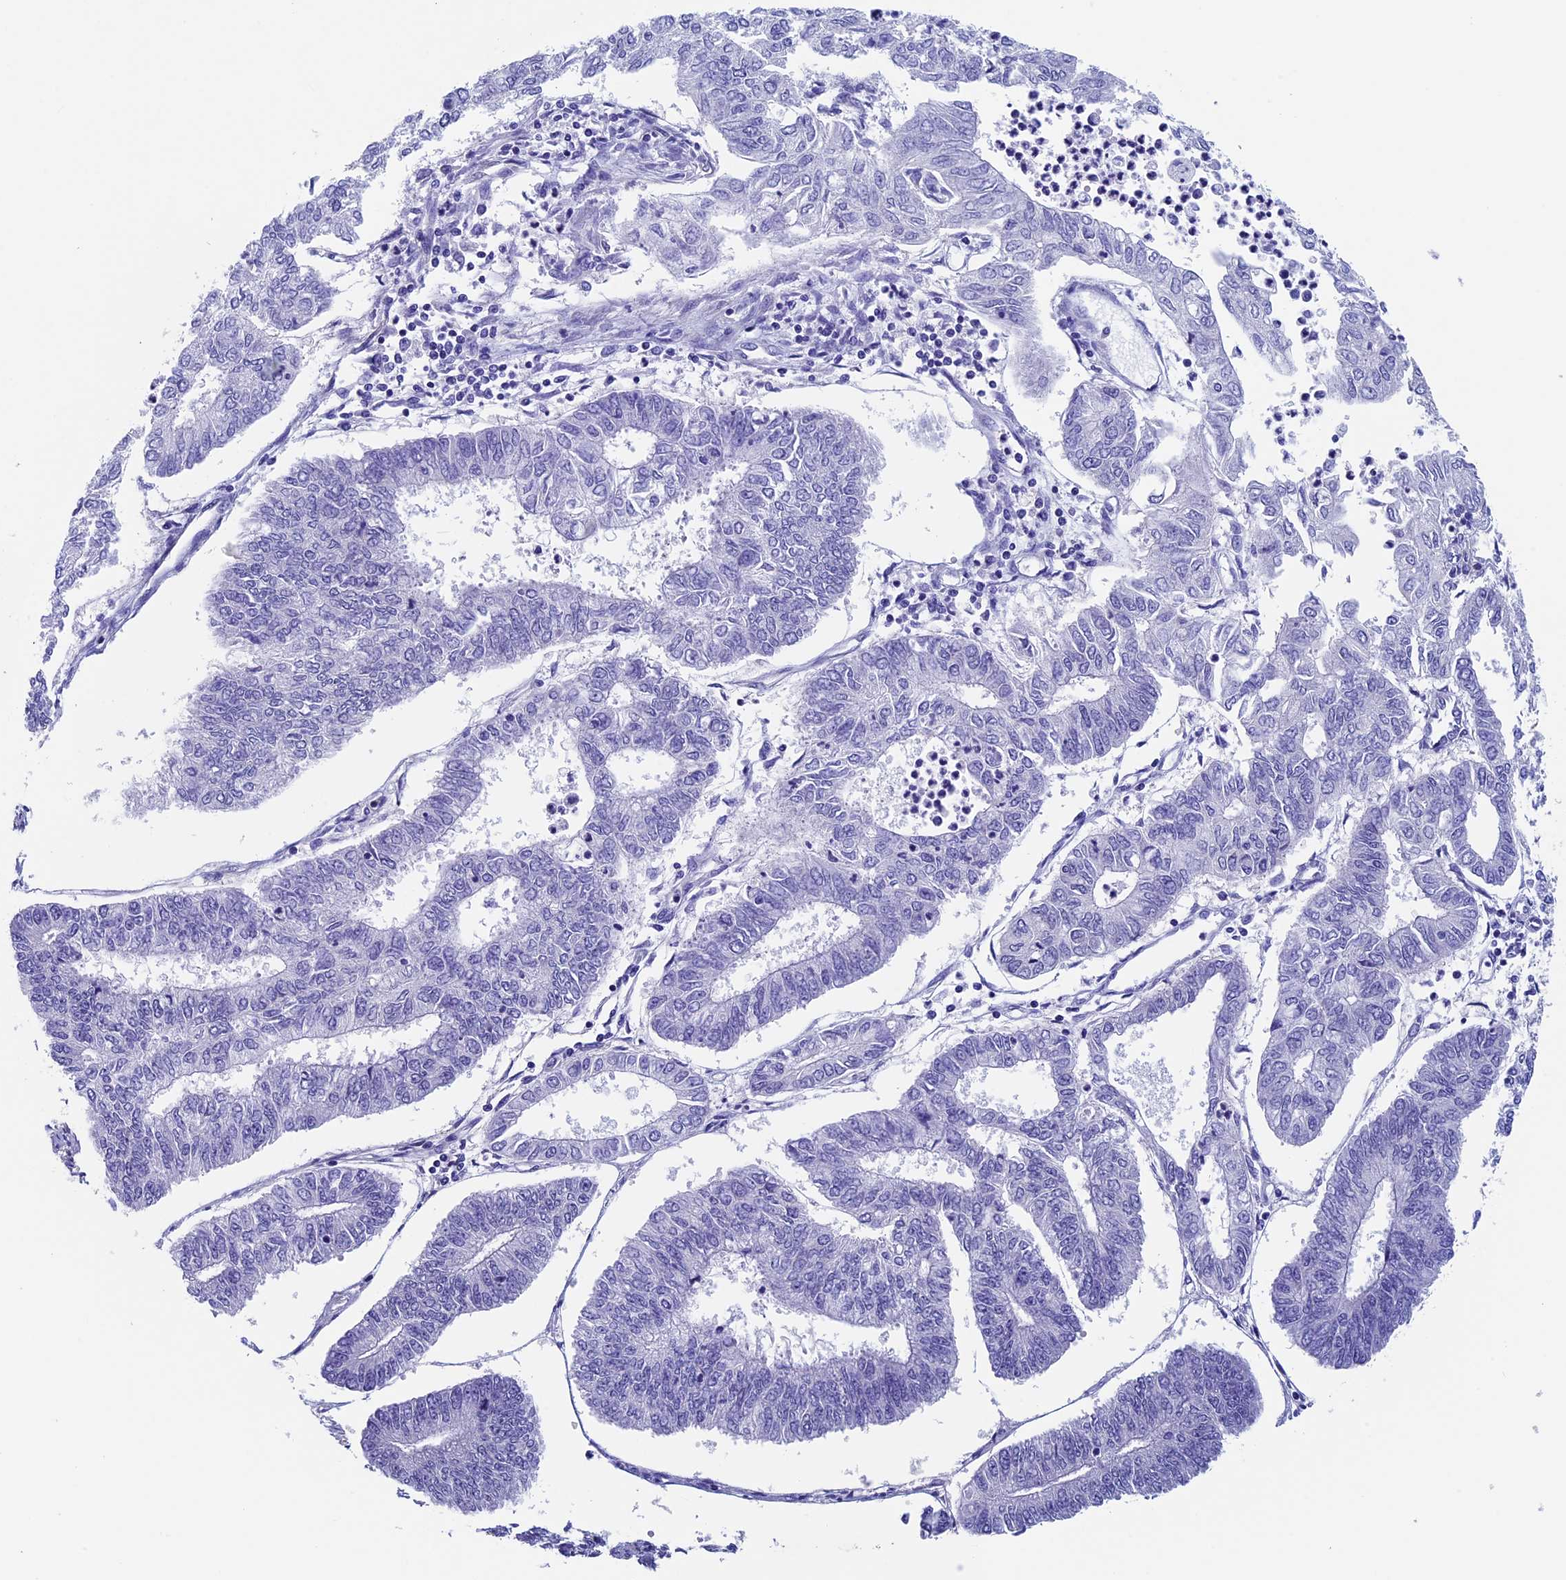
{"staining": {"intensity": "negative", "quantity": "none", "location": "none"}, "tissue": "endometrial cancer", "cell_type": "Tumor cells", "image_type": "cancer", "snomed": [{"axis": "morphology", "description": "Adenocarcinoma, NOS"}, {"axis": "topography", "description": "Endometrium"}], "caption": "Immunohistochemistry photomicrograph of human endometrial cancer stained for a protein (brown), which reveals no expression in tumor cells.", "gene": "ADH7", "patient": {"sex": "female", "age": 68}}